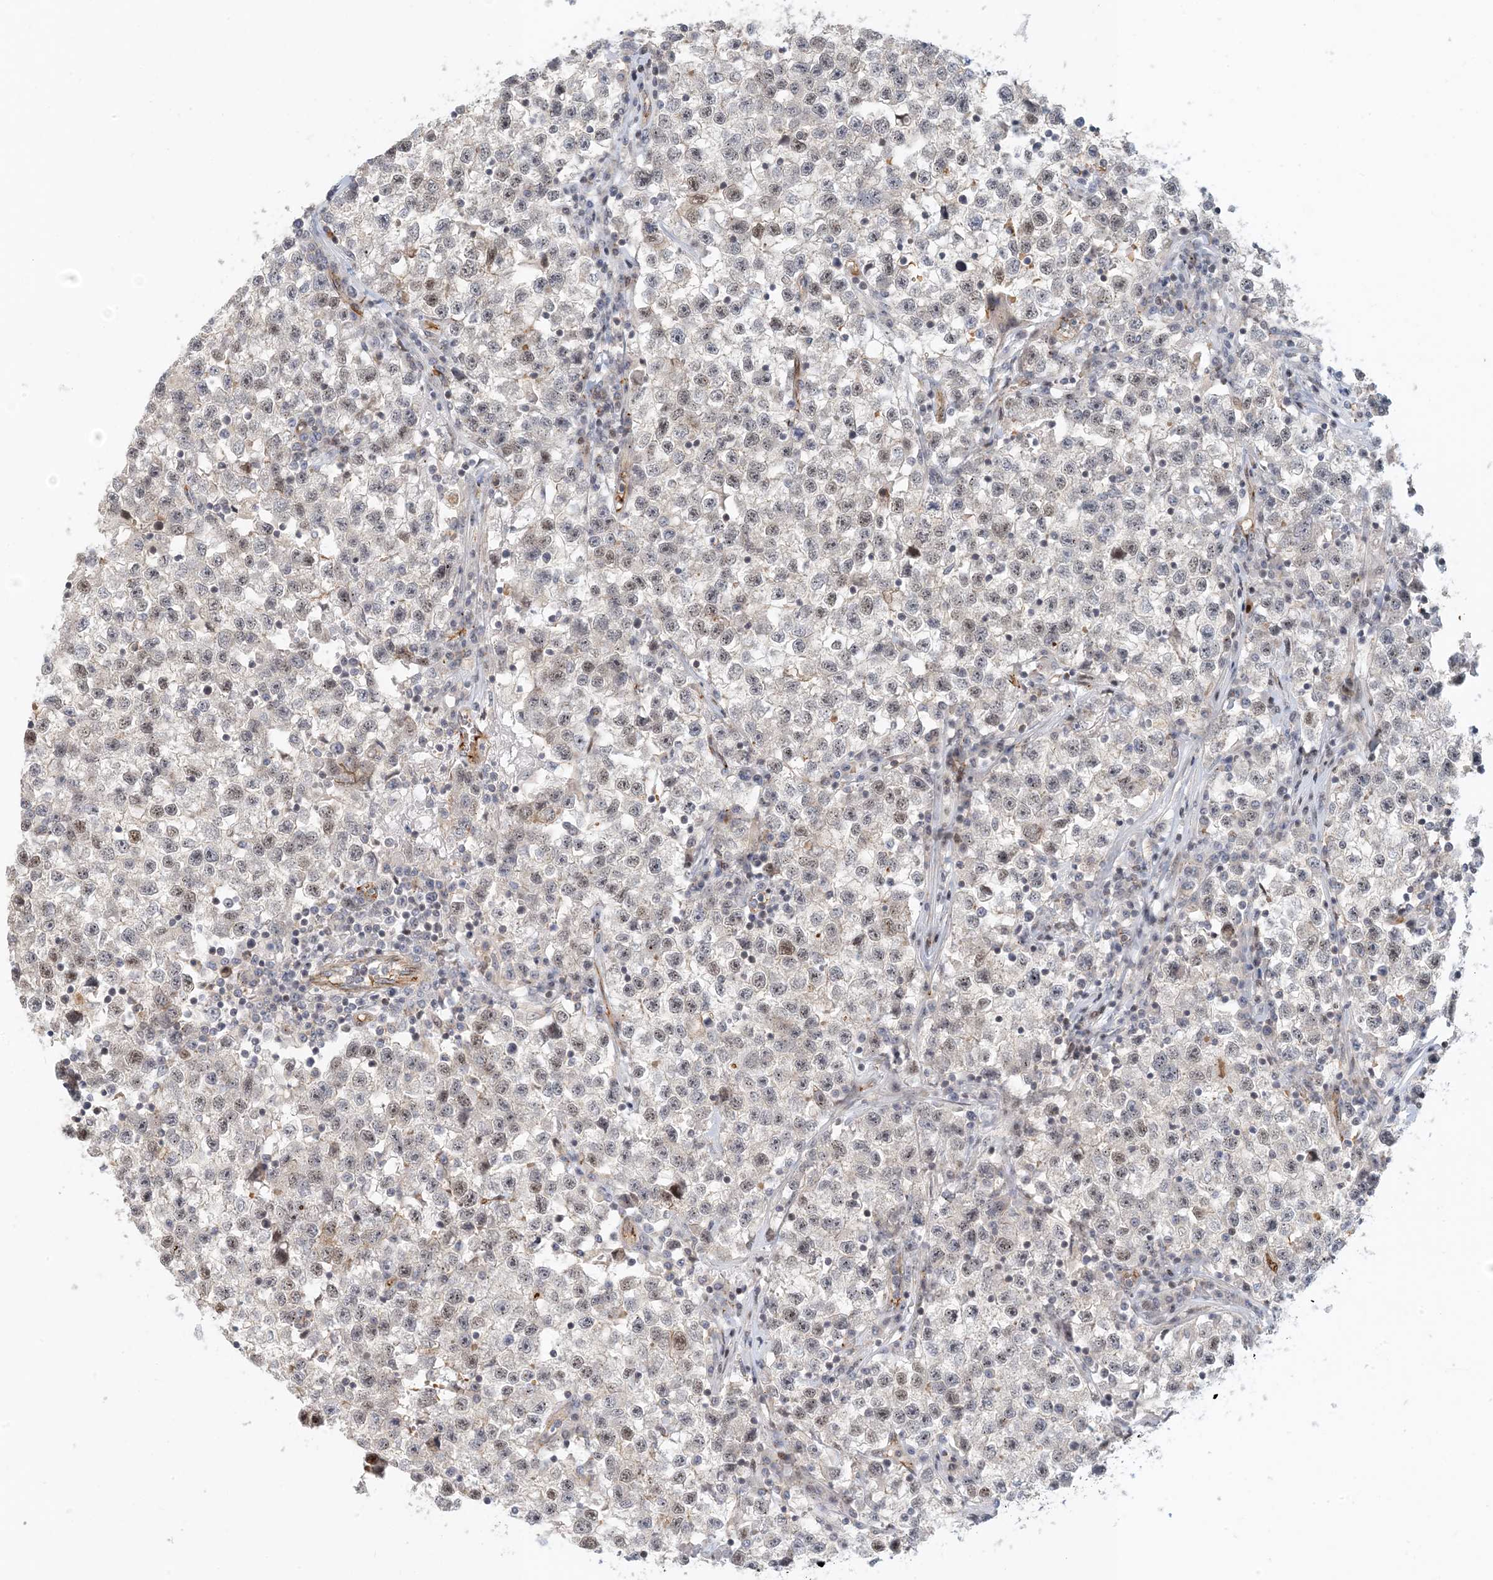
{"staining": {"intensity": "weak", "quantity": "25%-75%", "location": "nuclear"}, "tissue": "testis cancer", "cell_type": "Tumor cells", "image_type": "cancer", "snomed": [{"axis": "morphology", "description": "Seminoma, NOS"}, {"axis": "topography", "description": "Testis"}], "caption": "About 25%-75% of tumor cells in testis cancer (seminoma) demonstrate weak nuclear protein staining as visualized by brown immunohistochemical staining.", "gene": "MAPKBP1", "patient": {"sex": "male", "age": 22}}